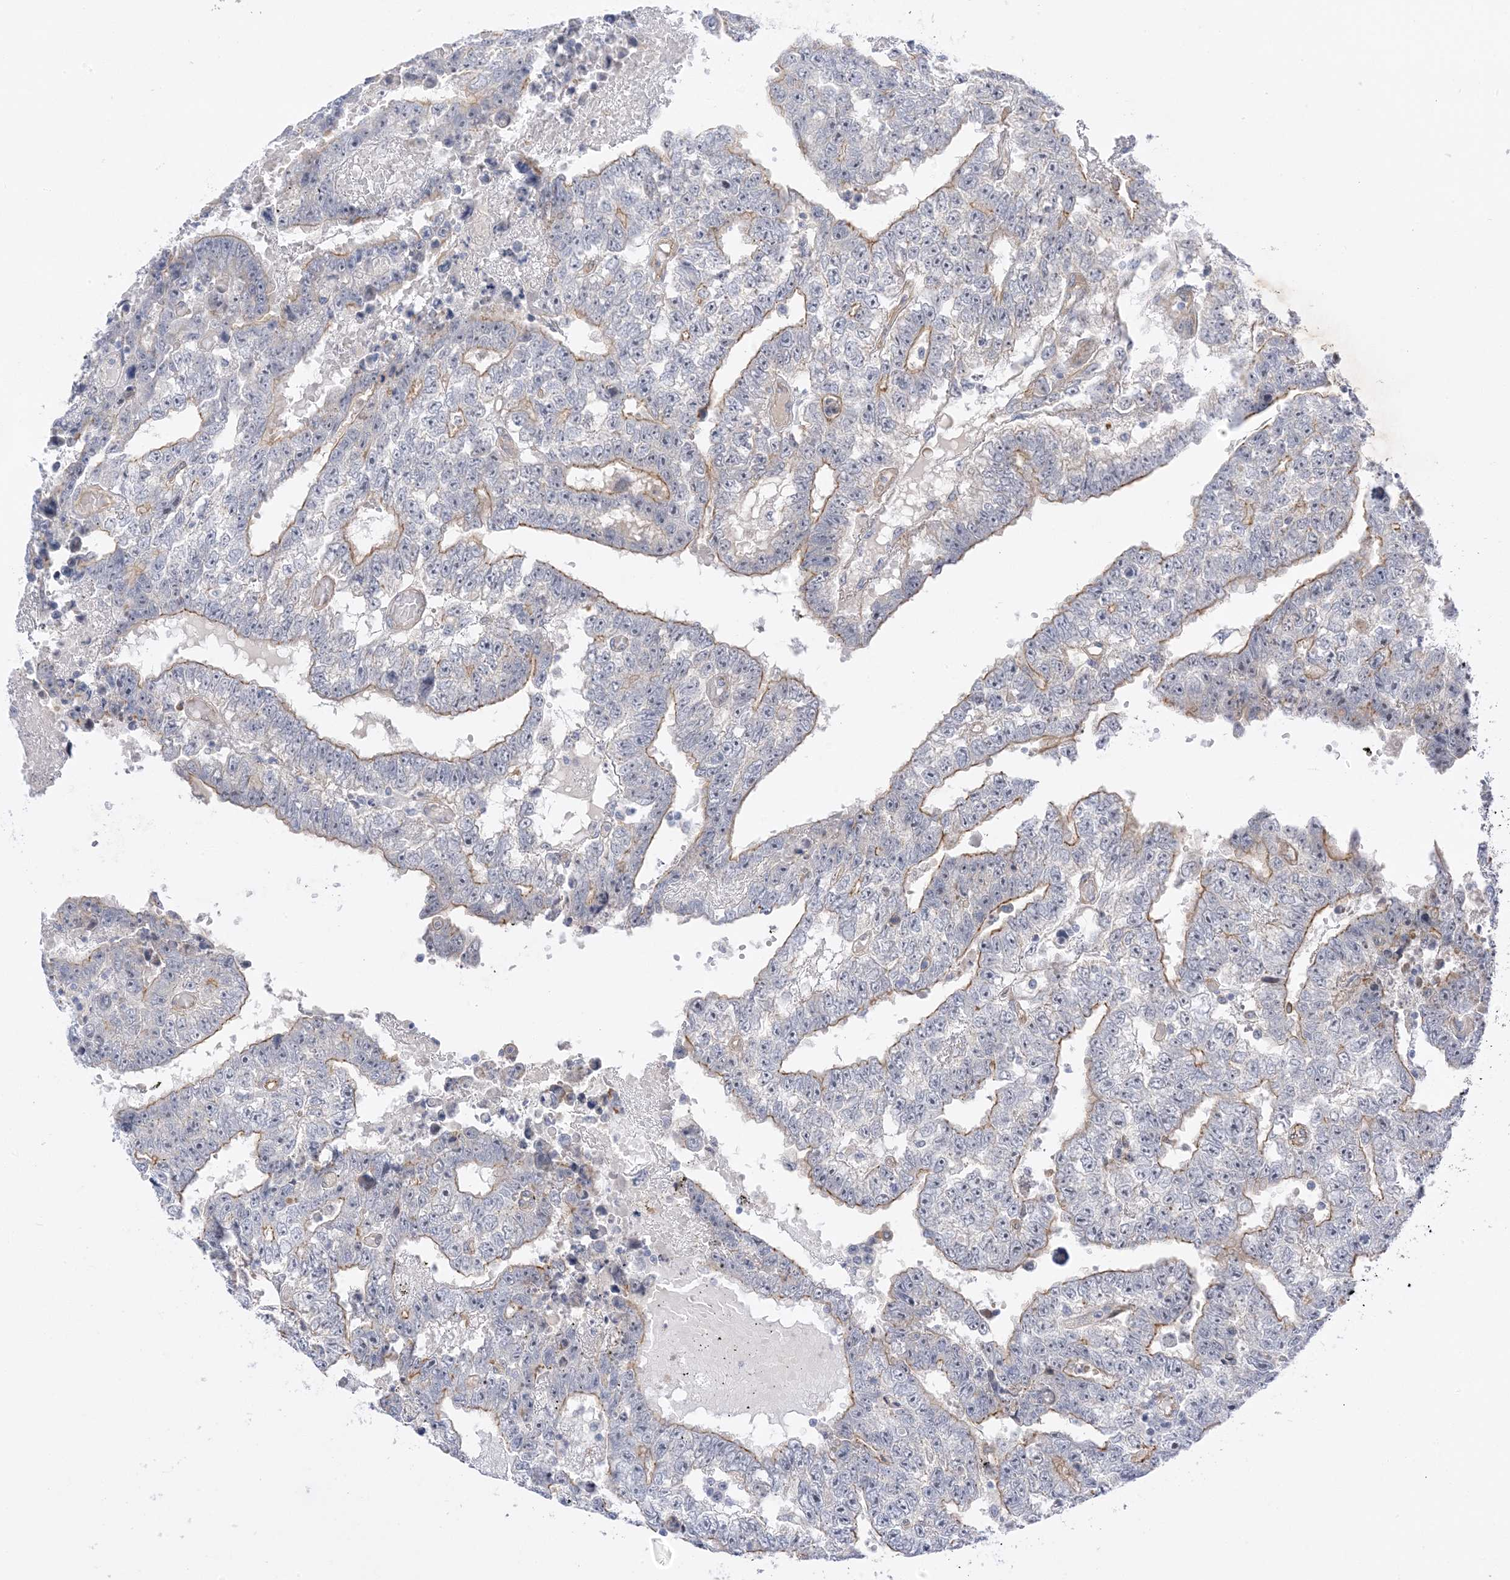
{"staining": {"intensity": "moderate", "quantity": "<25%", "location": "cytoplasmic/membranous"}, "tissue": "testis cancer", "cell_type": "Tumor cells", "image_type": "cancer", "snomed": [{"axis": "morphology", "description": "Carcinoma, Embryonal, NOS"}, {"axis": "topography", "description": "Testis"}], "caption": "High-magnification brightfield microscopy of testis embryonal carcinoma stained with DAB (brown) and counterstained with hematoxylin (blue). tumor cells exhibit moderate cytoplasmic/membranous expression is present in approximately<25% of cells.", "gene": "IL36B", "patient": {"sex": "male", "age": 25}}